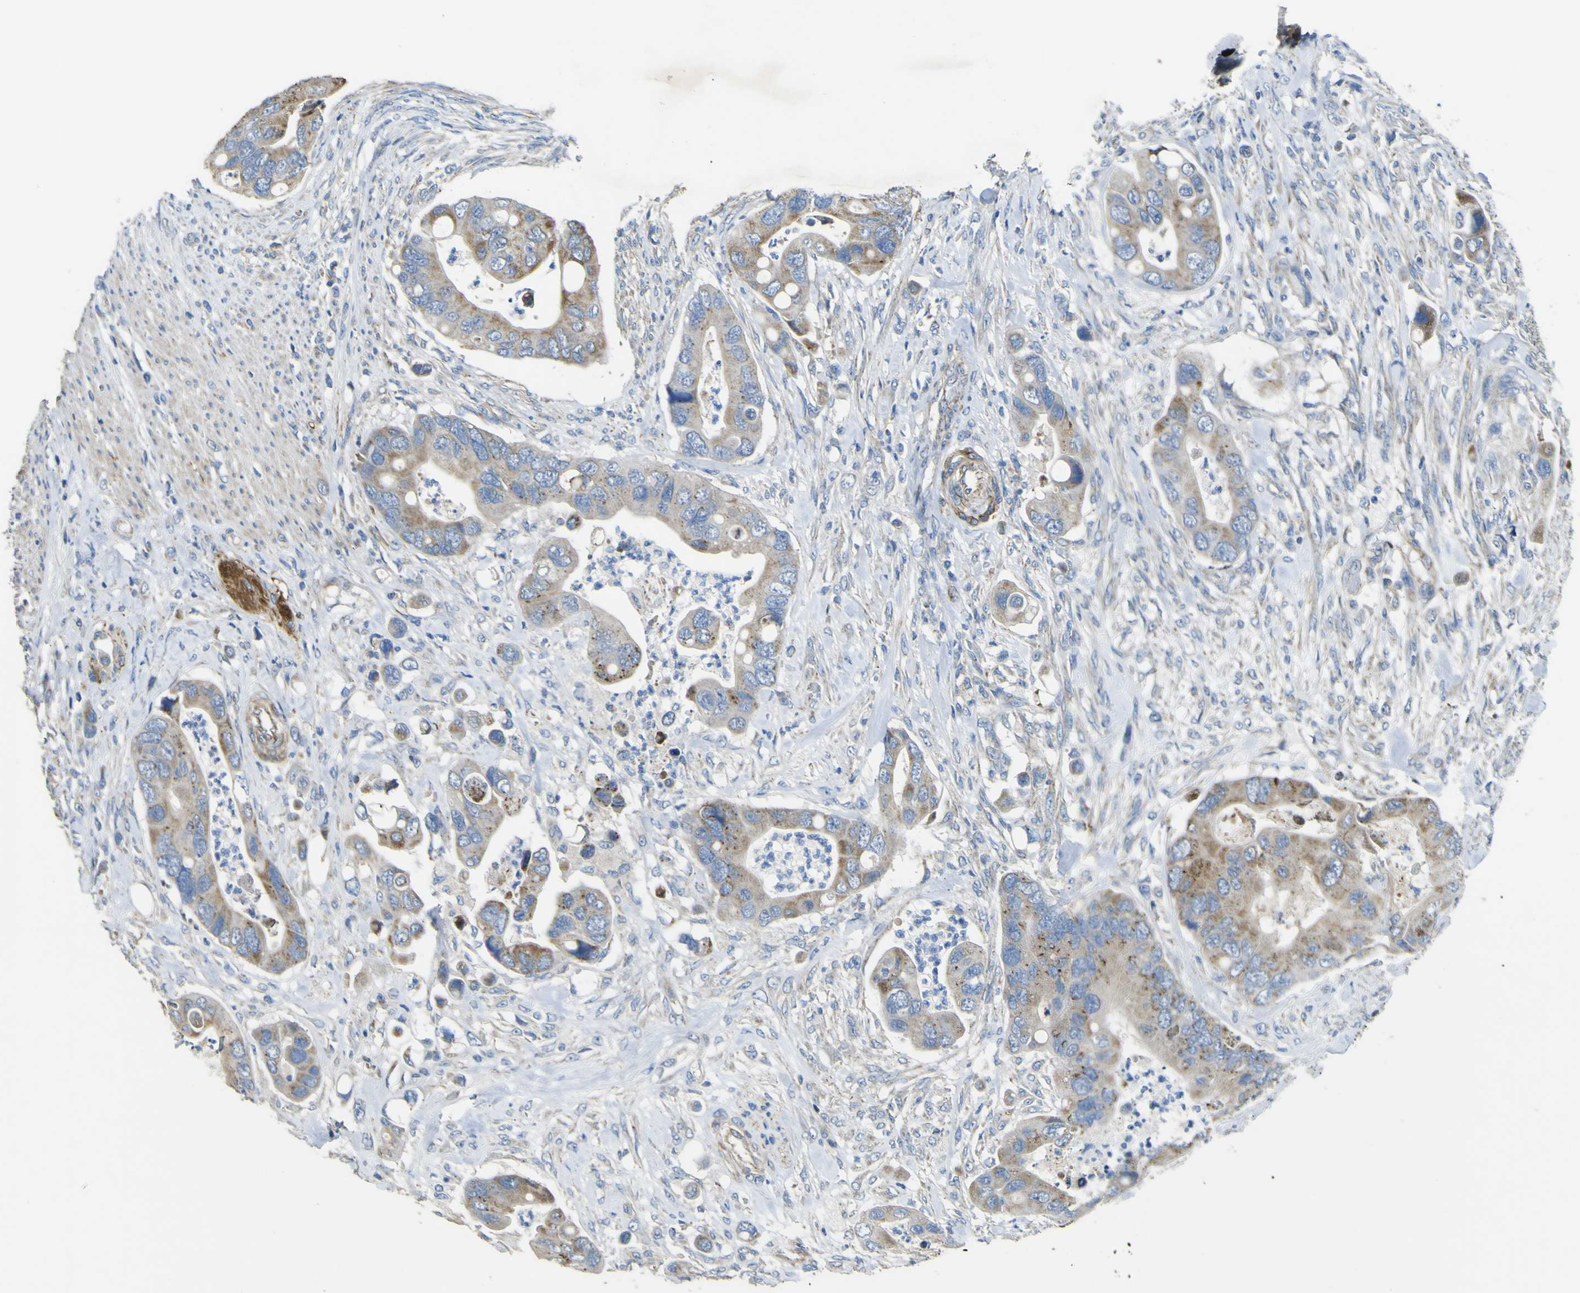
{"staining": {"intensity": "moderate", "quantity": ">75%", "location": "cytoplasmic/membranous"}, "tissue": "colorectal cancer", "cell_type": "Tumor cells", "image_type": "cancer", "snomed": [{"axis": "morphology", "description": "Adenocarcinoma, NOS"}, {"axis": "topography", "description": "Rectum"}], "caption": "A photomicrograph showing moderate cytoplasmic/membranous staining in approximately >75% of tumor cells in colorectal cancer (adenocarcinoma), as visualized by brown immunohistochemical staining.", "gene": "ALDH18A1", "patient": {"sex": "female", "age": 57}}